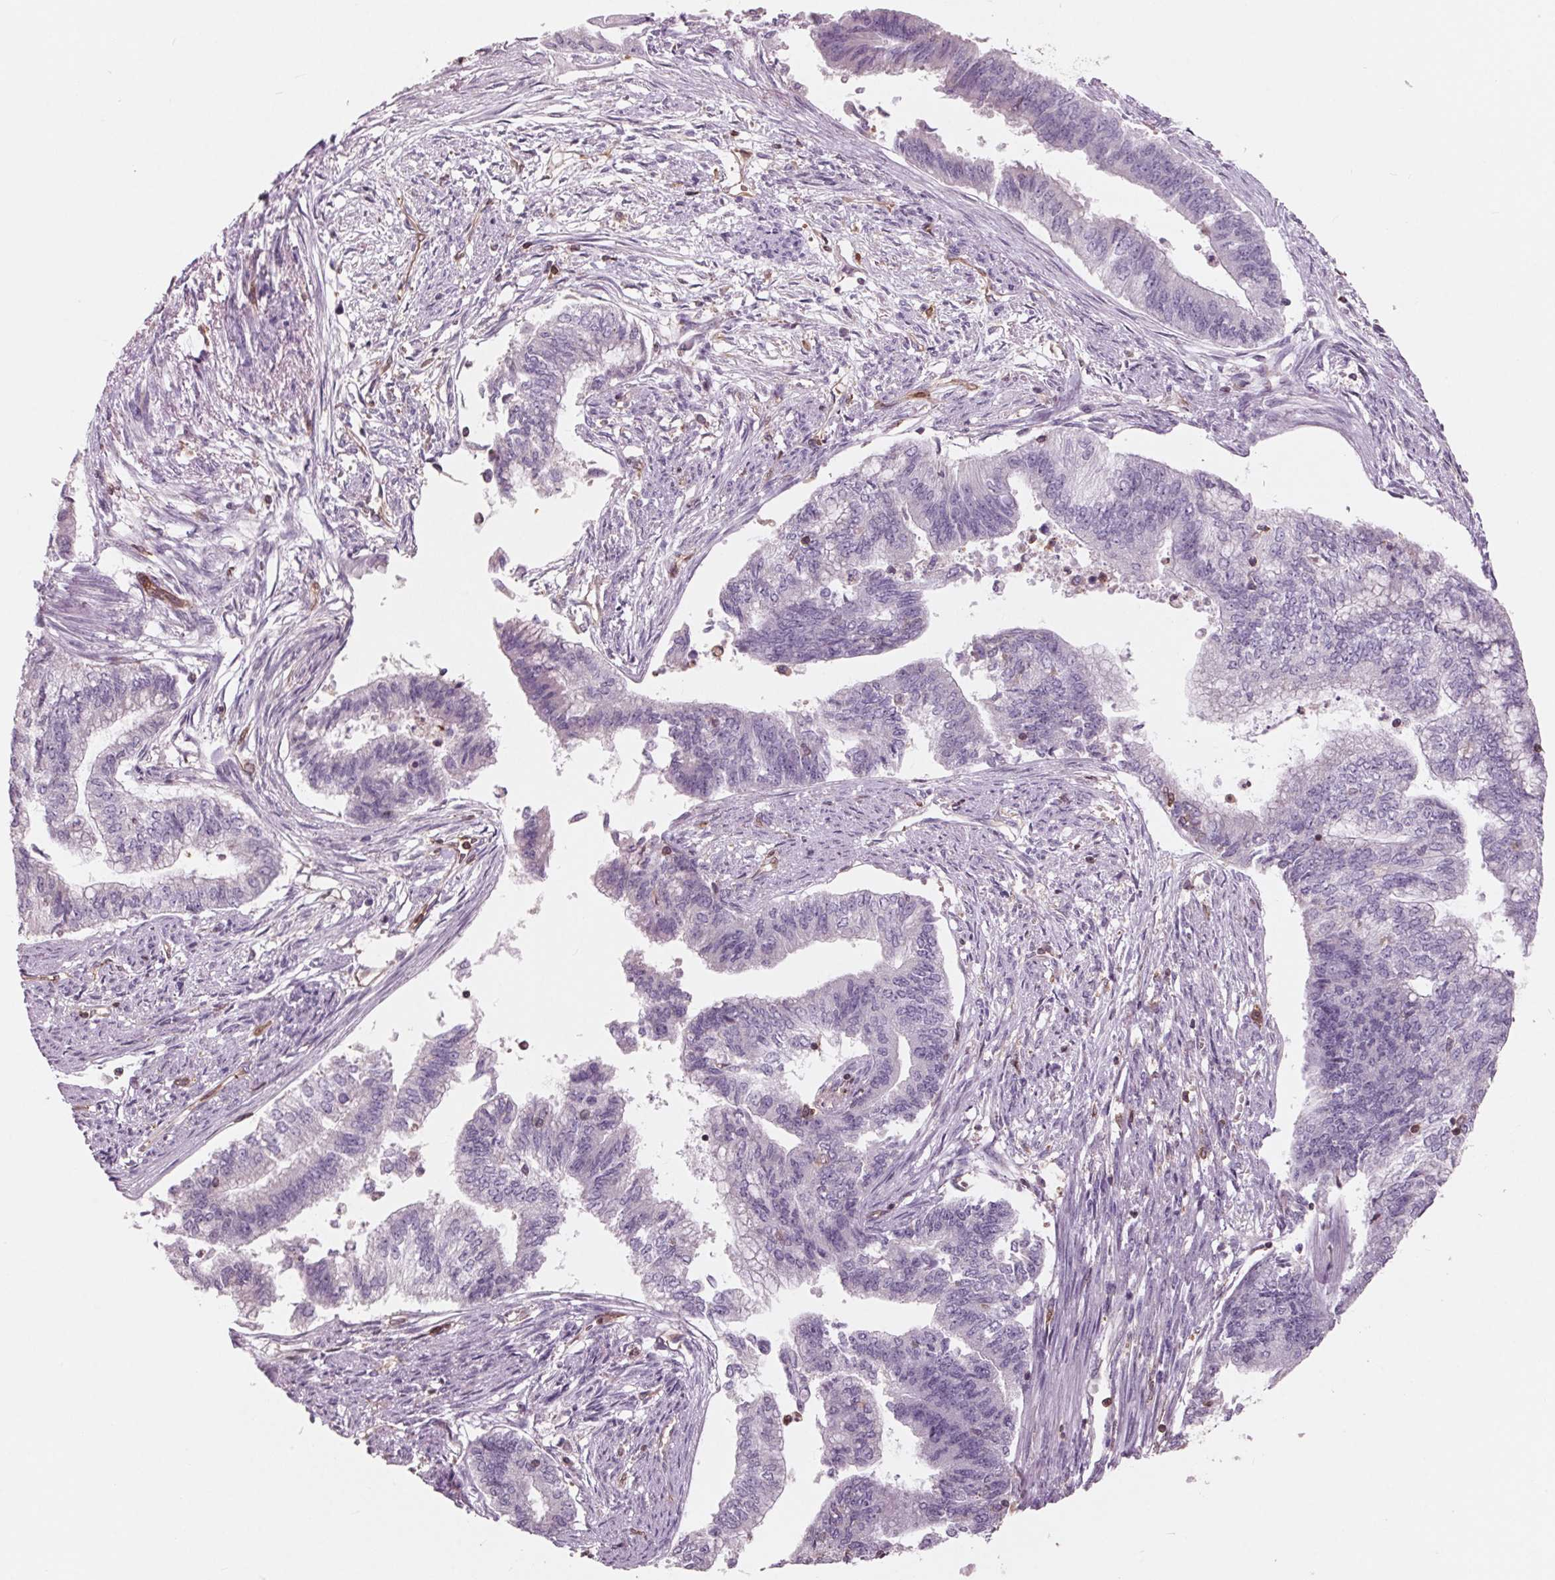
{"staining": {"intensity": "negative", "quantity": "none", "location": "none"}, "tissue": "endometrial cancer", "cell_type": "Tumor cells", "image_type": "cancer", "snomed": [{"axis": "morphology", "description": "Adenocarcinoma, NOS"}, {"axis": "topography", "description": "Endometrium"}], "caption": "Tumor cells show no significant staining in endometrial adenocarcinoma.", "gene": "ARHGAP25", "patient": {"sex": "female", "age": 65}}